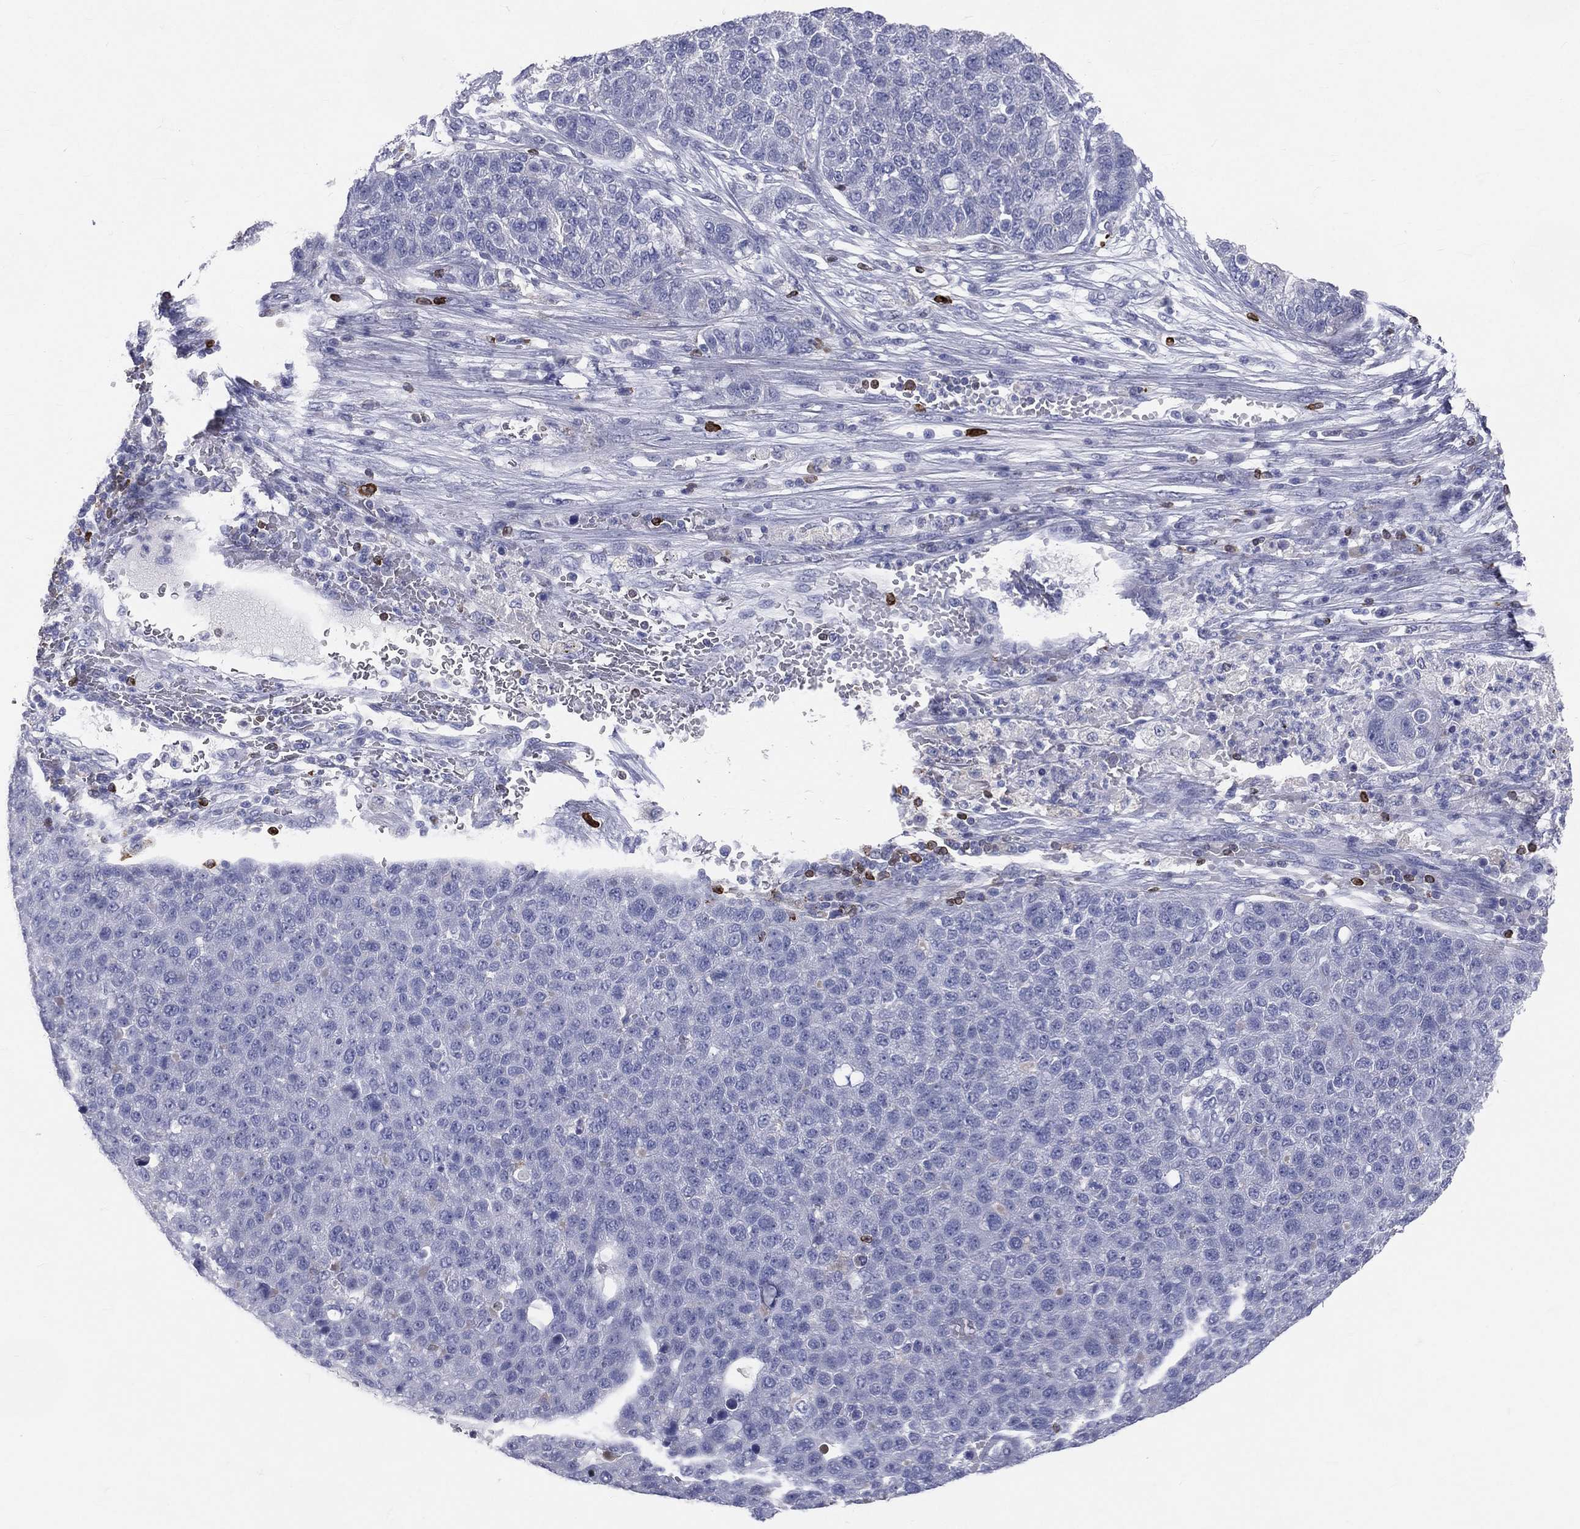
{"staining": {"intensity": "negative", "quantity": "none", "location": "none"}, "tissue": "pancreatic cancer", "cell_type": "Tumor cells", "image_type": "cancer", "snomed": [{"axis": "morphology", "description": "Adenocarcinoma, NOS"}, {"axis": "topography", "description": "Pancreas"}], "caption": "High power microscopy histopathology image of an immunohistochemistry (IHC) histopathology image of pancreatic adenocarcinoma, revealing no significant staining in tumor cells.", "gene": "CTSW", "patient": {"sex": "female", "age": 61}}